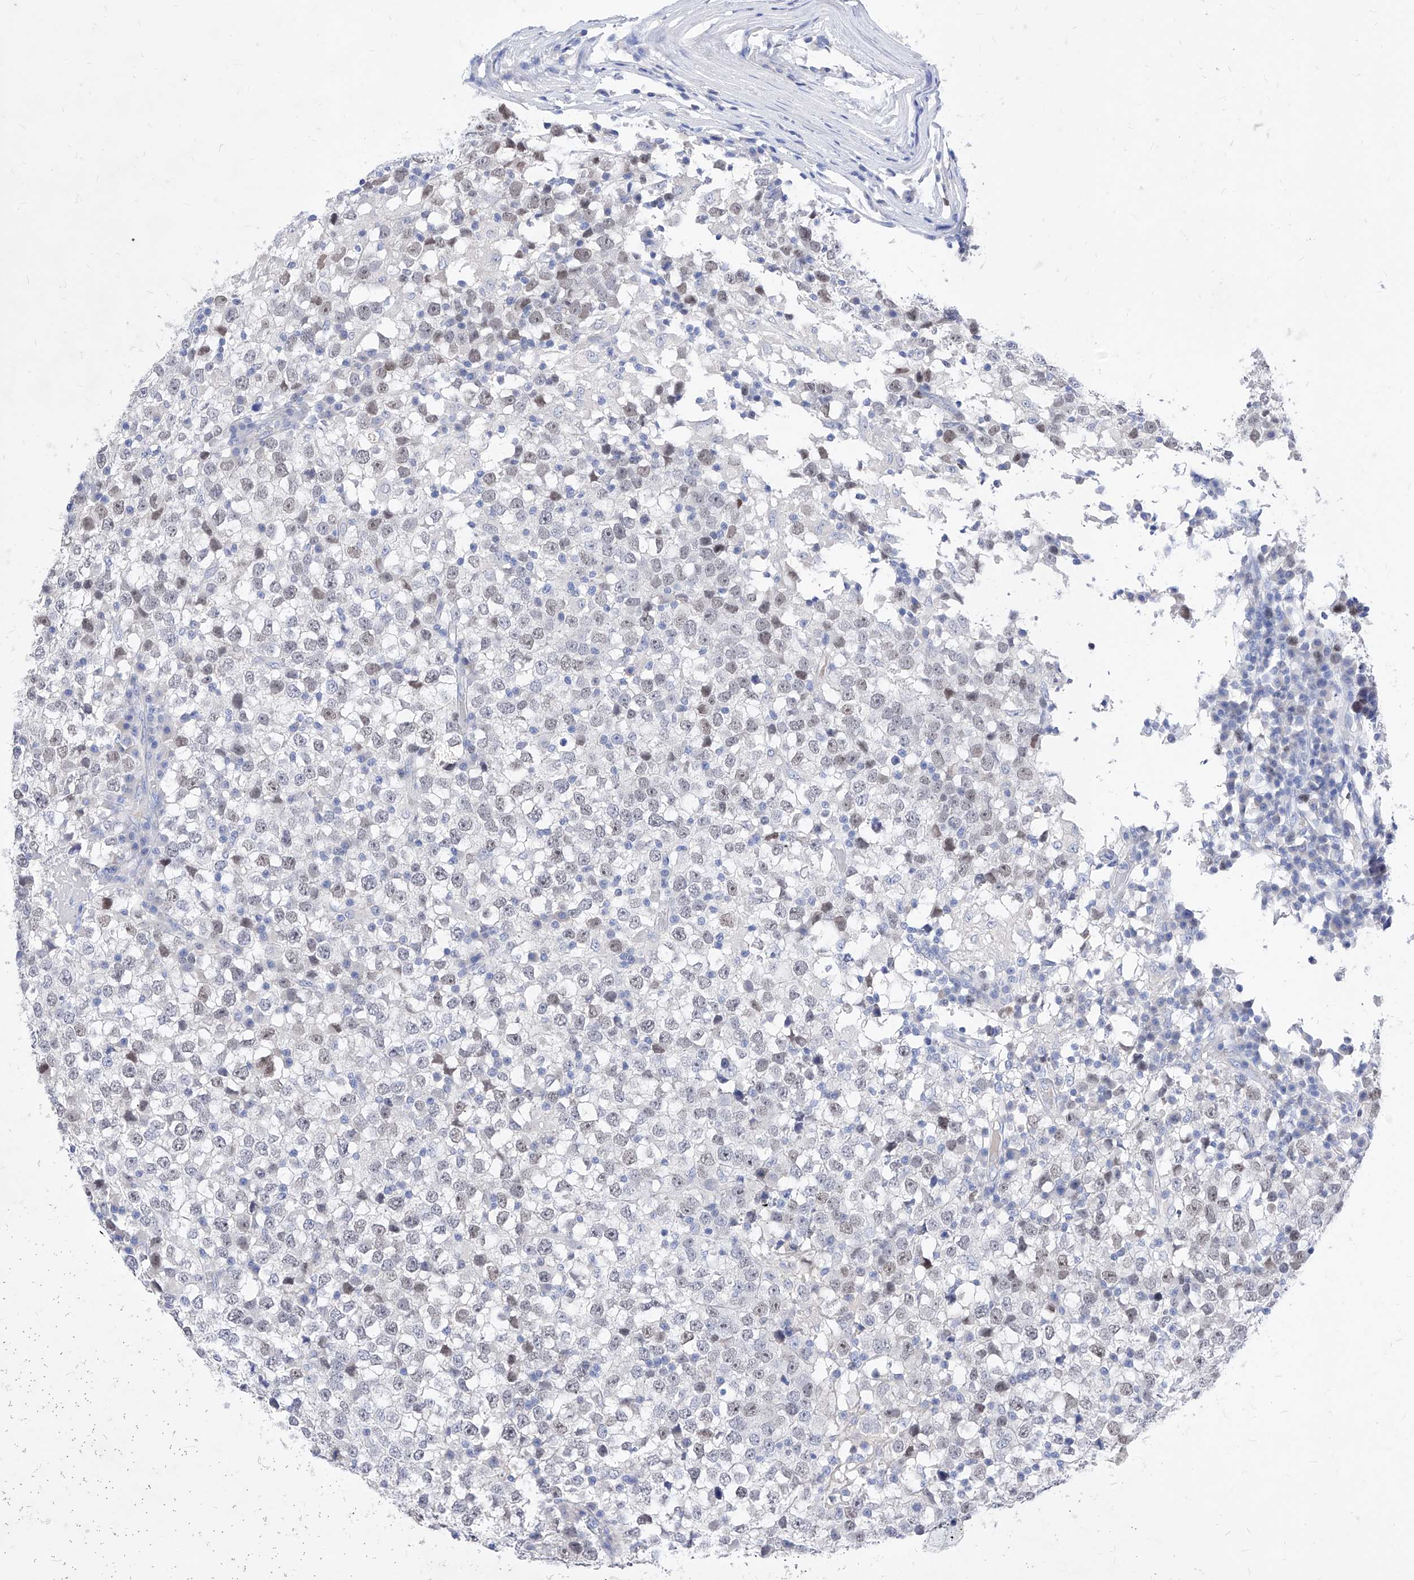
{"staining": {"intensity": "weak", "quantity": "<25%", "location": "cytoplasmic/membranous"}, "tissue": "testis cancer", "cell_type": "Tumor cells", "image_type": "cancer", "snomed": [{"axis": "morphology", "description": "Seminoma, NOS"}, {"axis": "topography", "description": "Testis"}], "caption": "Immunohistochemistry (IHC) of human seminoma (testis) shows no positivity in tumor cells.", "gene": "VAX1", "patient": {"sex": "male", "age": 65}}